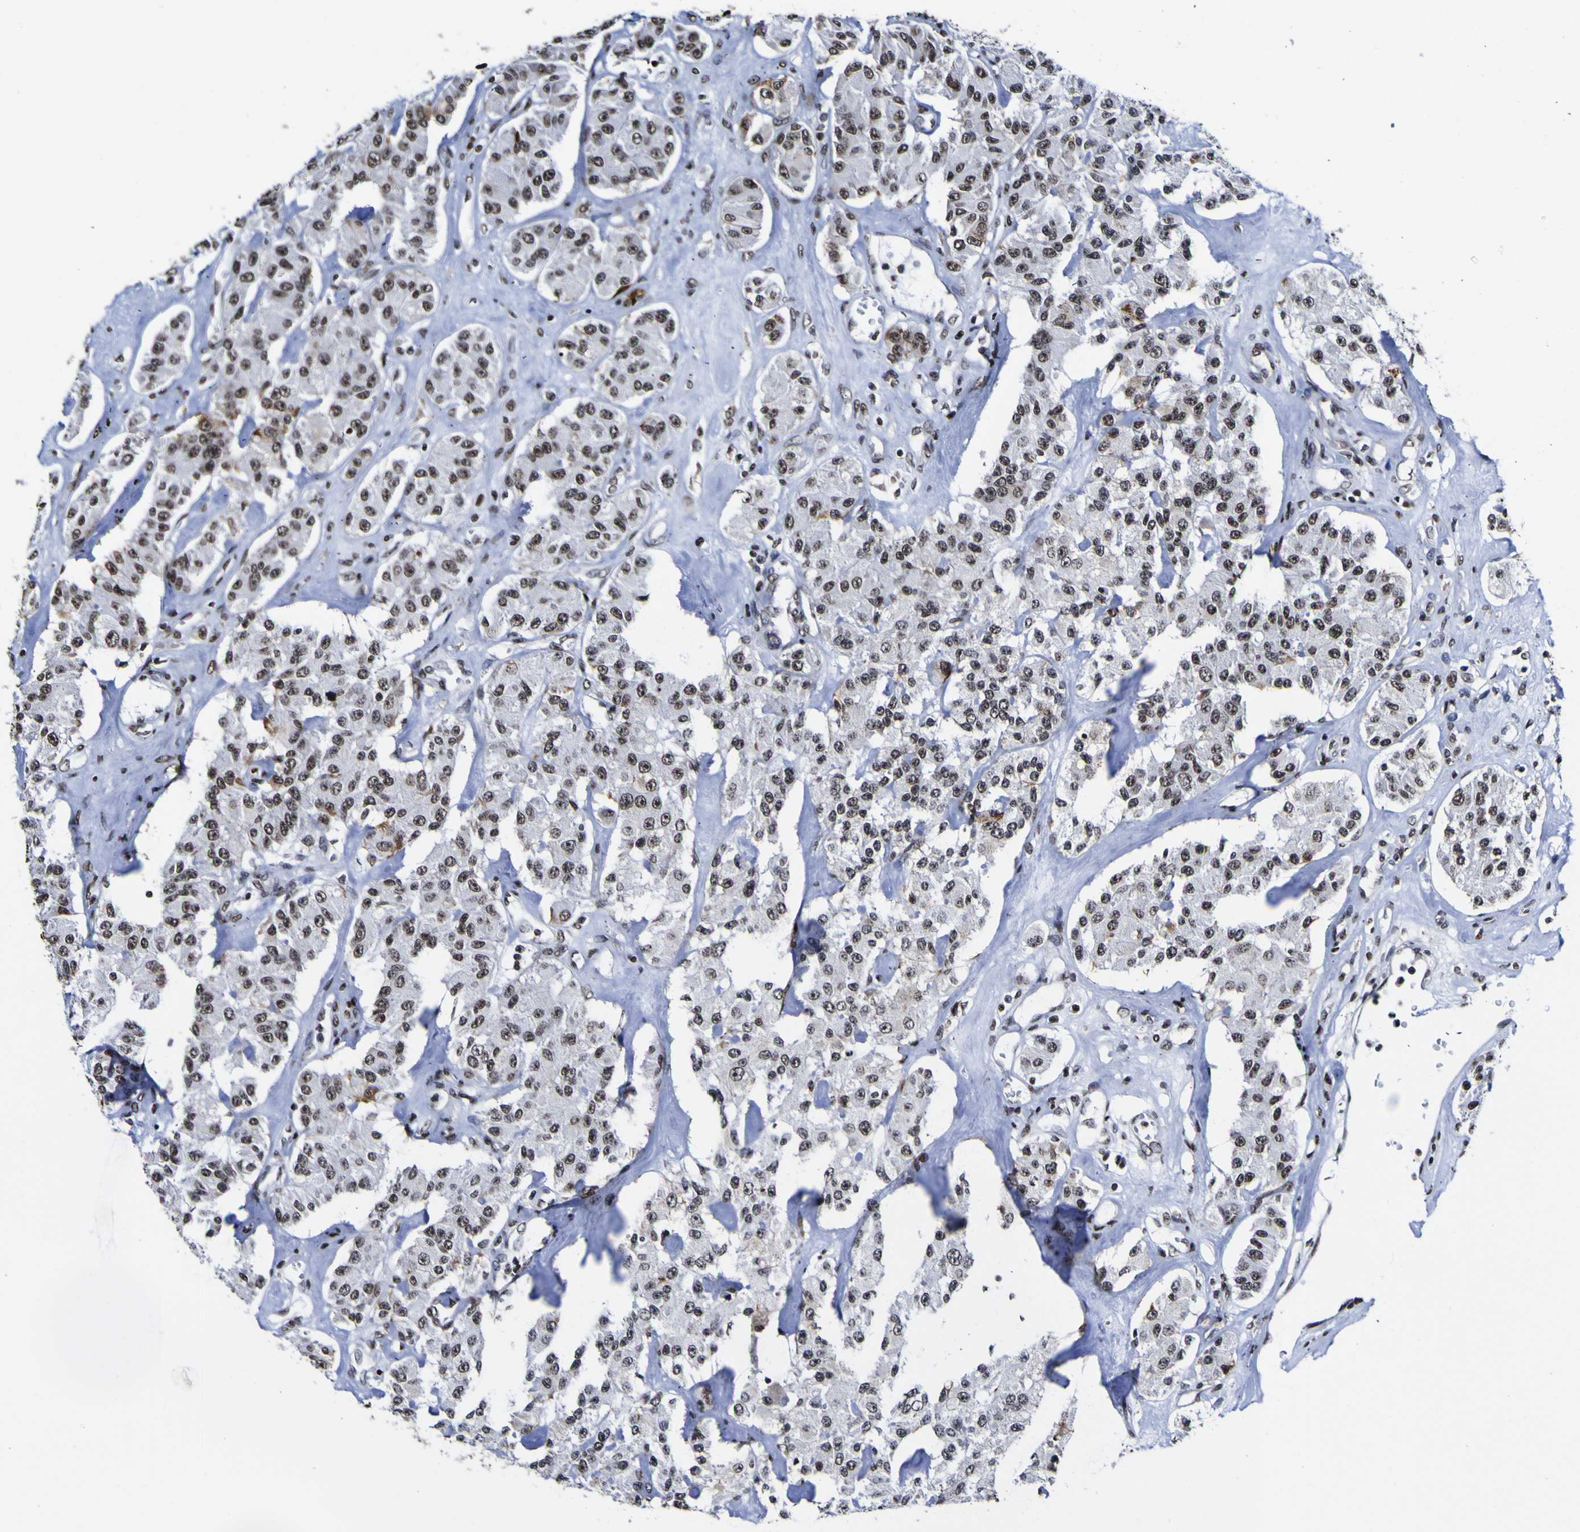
{"staining": {"intensity": "strong", "quantity": ">75%", "location": "nuclear"}, "tissue": "carcinoid", "cell_type": "Tumor cells", "image_type": "cancer", "snomed": [{"axis": "morphology", "description": "Carcinoid, malignant, NOS"}, {"axis": "topography", "description": "Pancreas"}], "caption": "Protein expression analysis of human malignant carcinoid reveals strong nuclear staining in approximately >75% of tumor cells.", "gene": "PIAS1", "patient": {"sex": "male", "age": 41}}